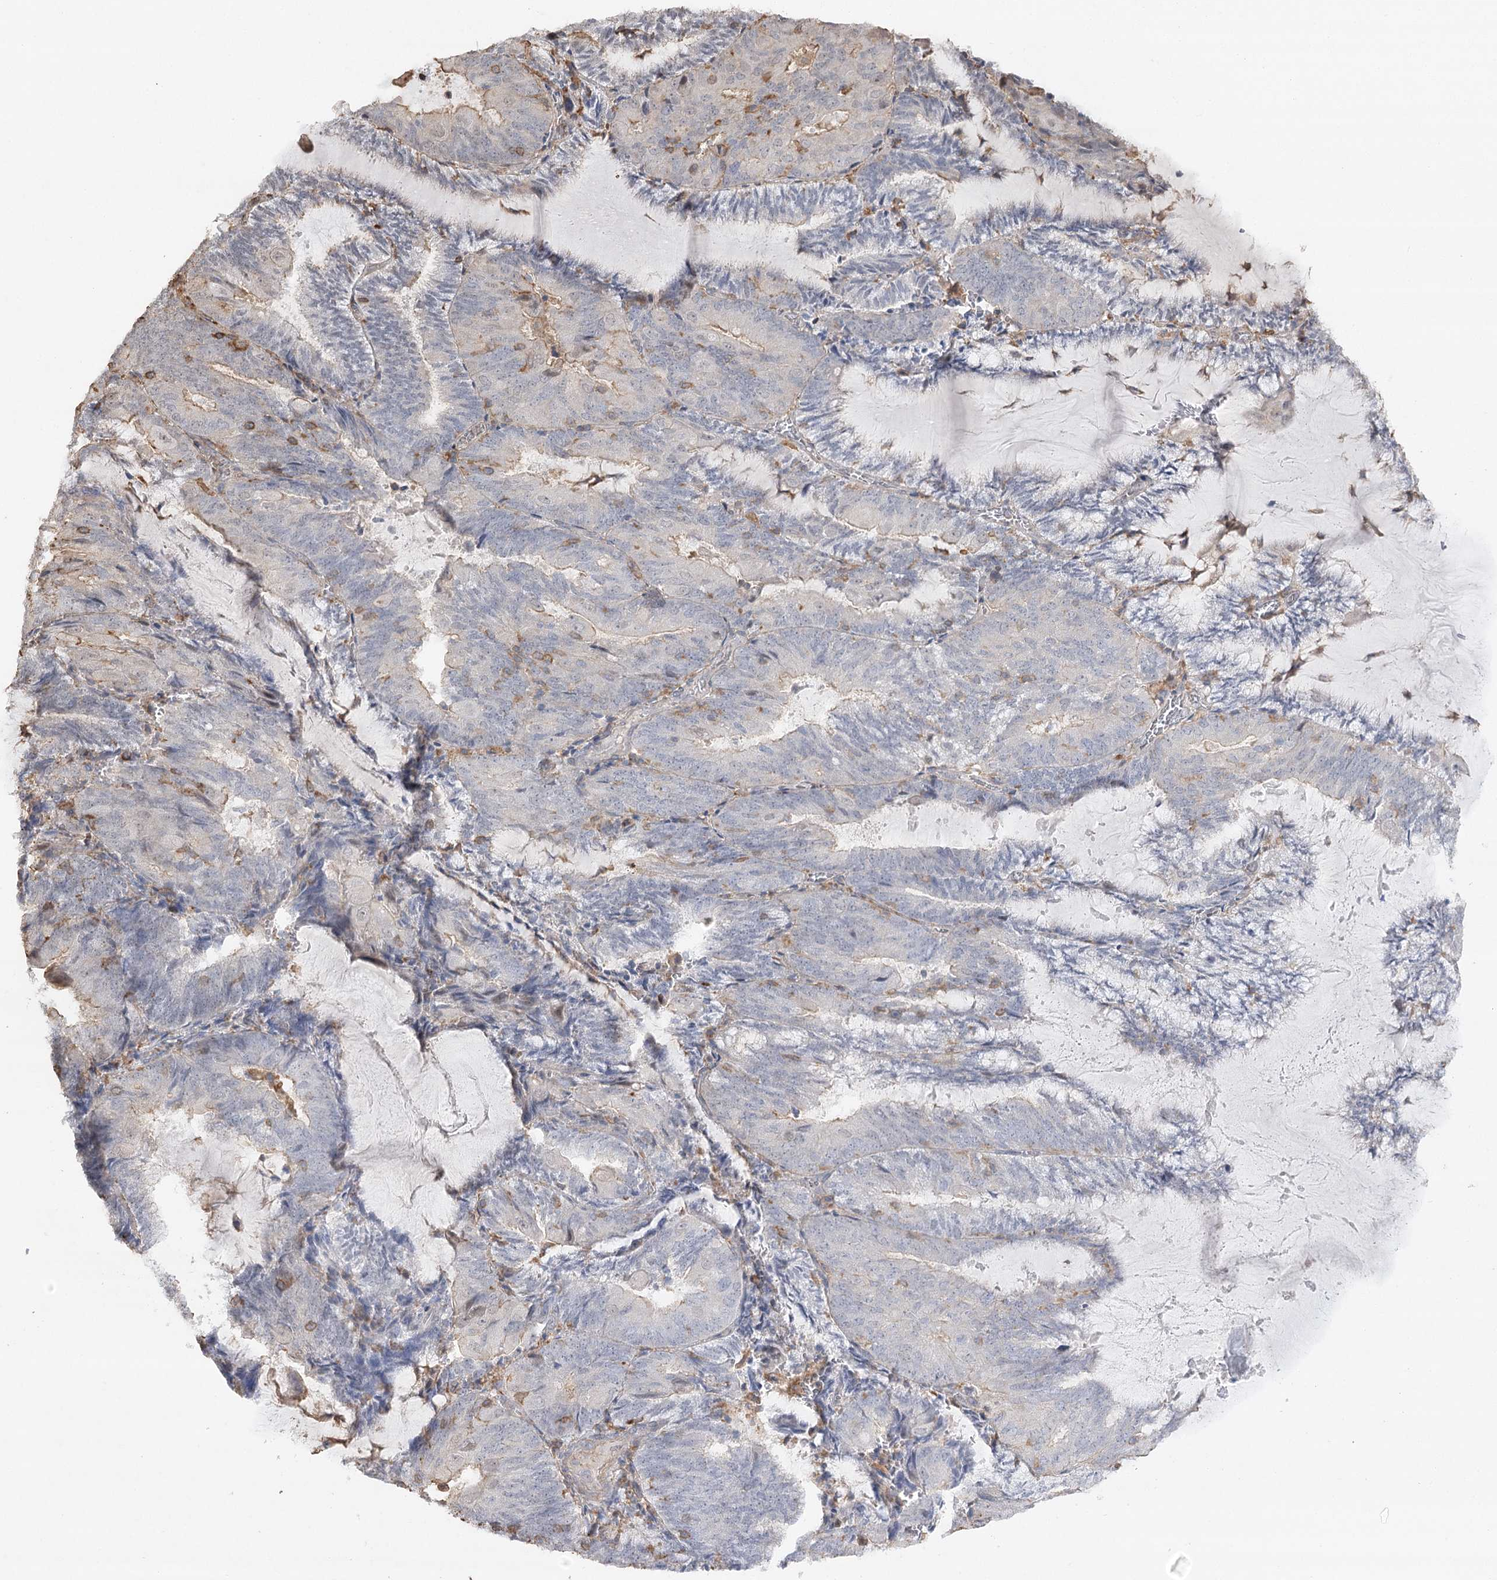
{"staining": {"intensity": "negative", "quantity": "none", "location": "none"}, "tissue": "endometrial cancer", "cell_type": "Tumor cells", "image_type": "cancer", "snomed": [{"axis": "morphology", "description": "Adenocarcinoma, NOS"}, {"axis": "topography", "description": "Endometrium"}], "caption": "Tumor cells show no significant staining in endometrial cancer.", "gene": "OBSL1", "patient": {"sex": "female", "age": 81}}